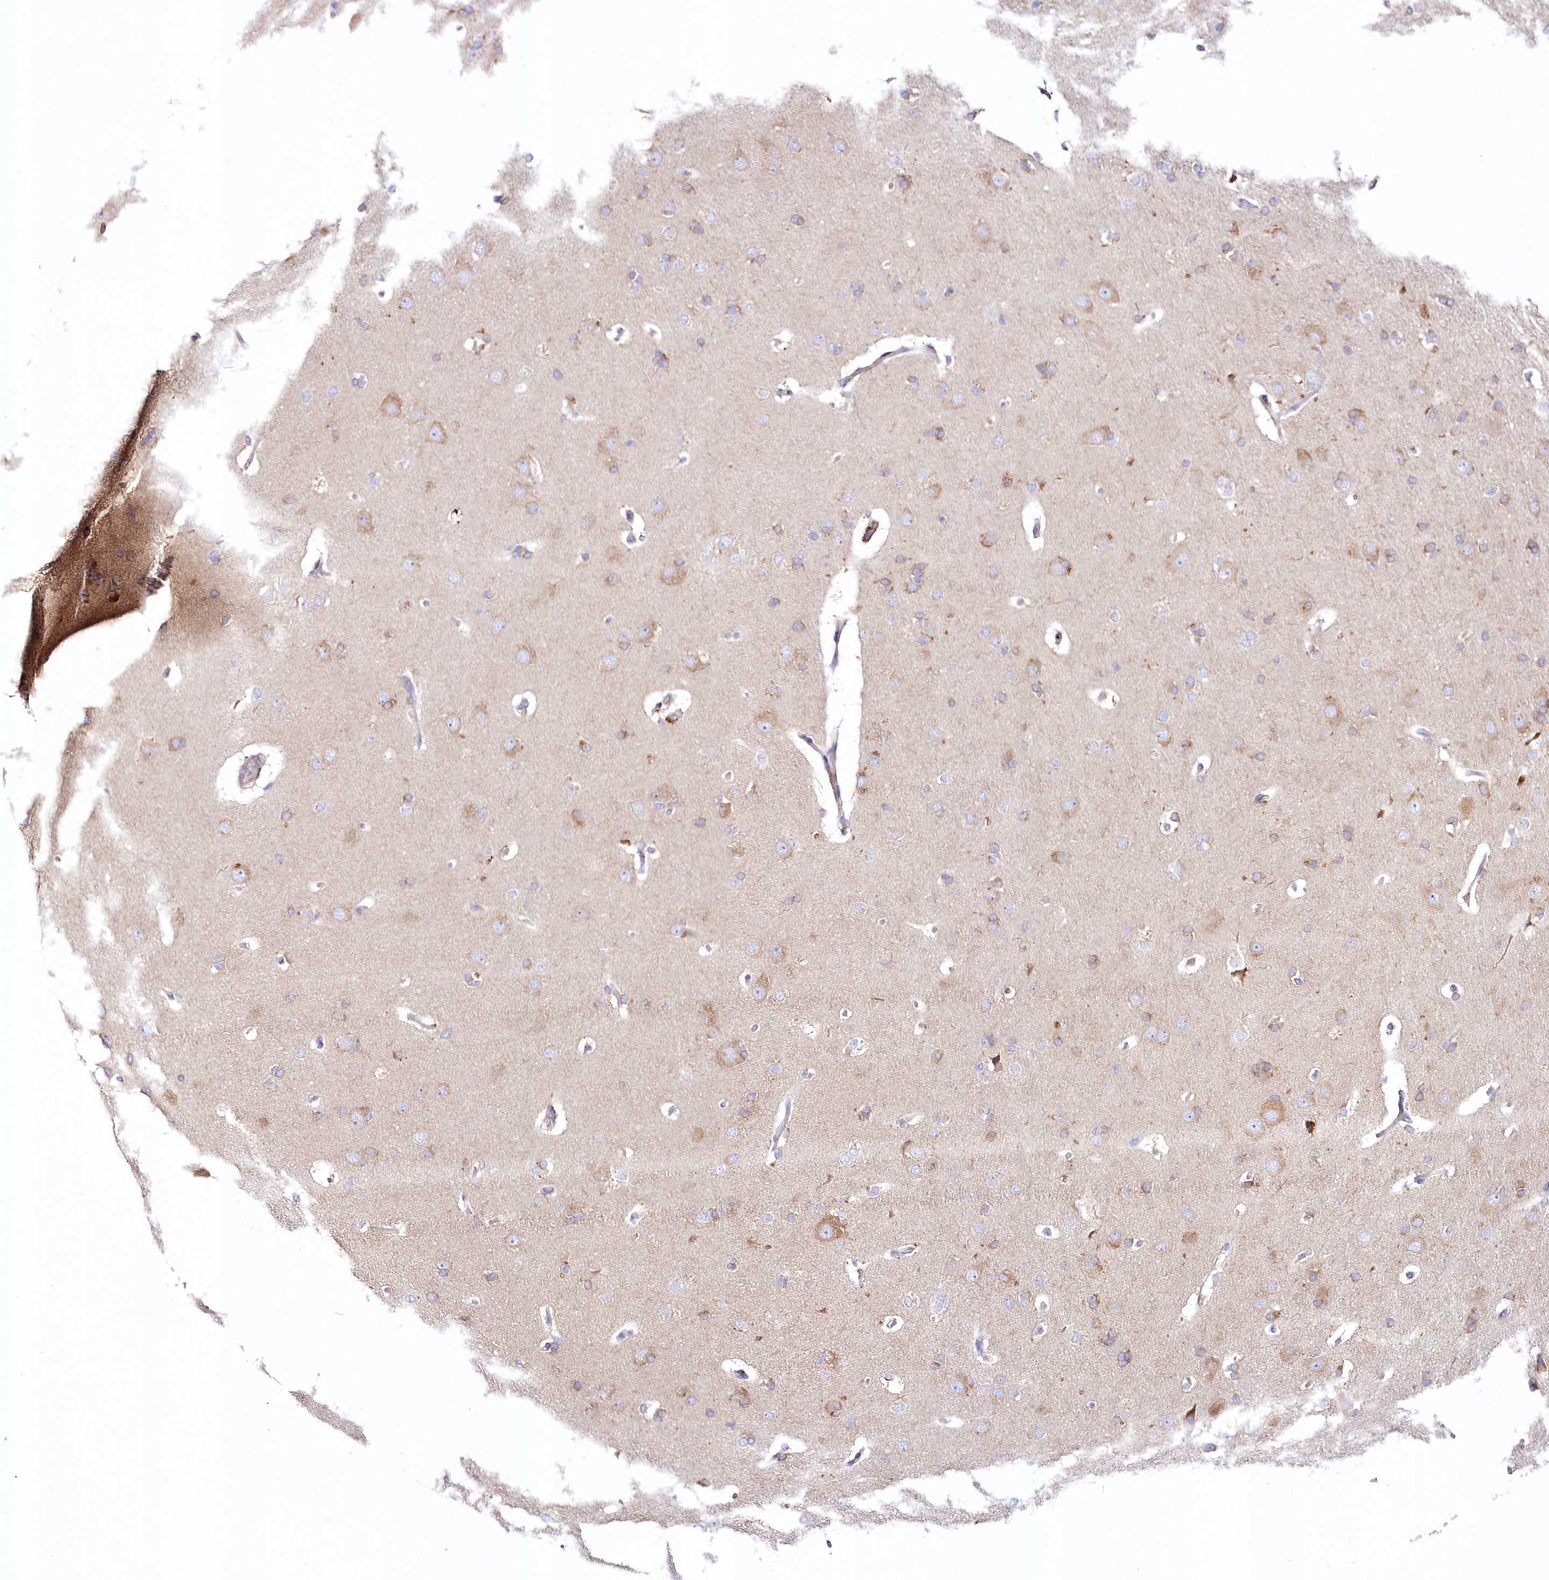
{"staining": {"intensity": "negative", "quantity": "none", "location": "none"}, "tissue": "cerebral cortex", "cell_type": "Endothelial cells", "image_type": "normal", "snomed": [{"axis": "morphology", "description": "Normal tissue, NOS"}, {"axis": "topography", "description": "Cerebral cortex"}], "caption": "High power microscopy micrograph of an IHC image of normal cerebral cortex, revealing no significant expression in endothelial cells. (DAB (3,3'-diaminobenzidine) immunohistochemistry, high magnification).", "gene": "ARFGEF3", "patient": {"sex": "male", "age": 62}}